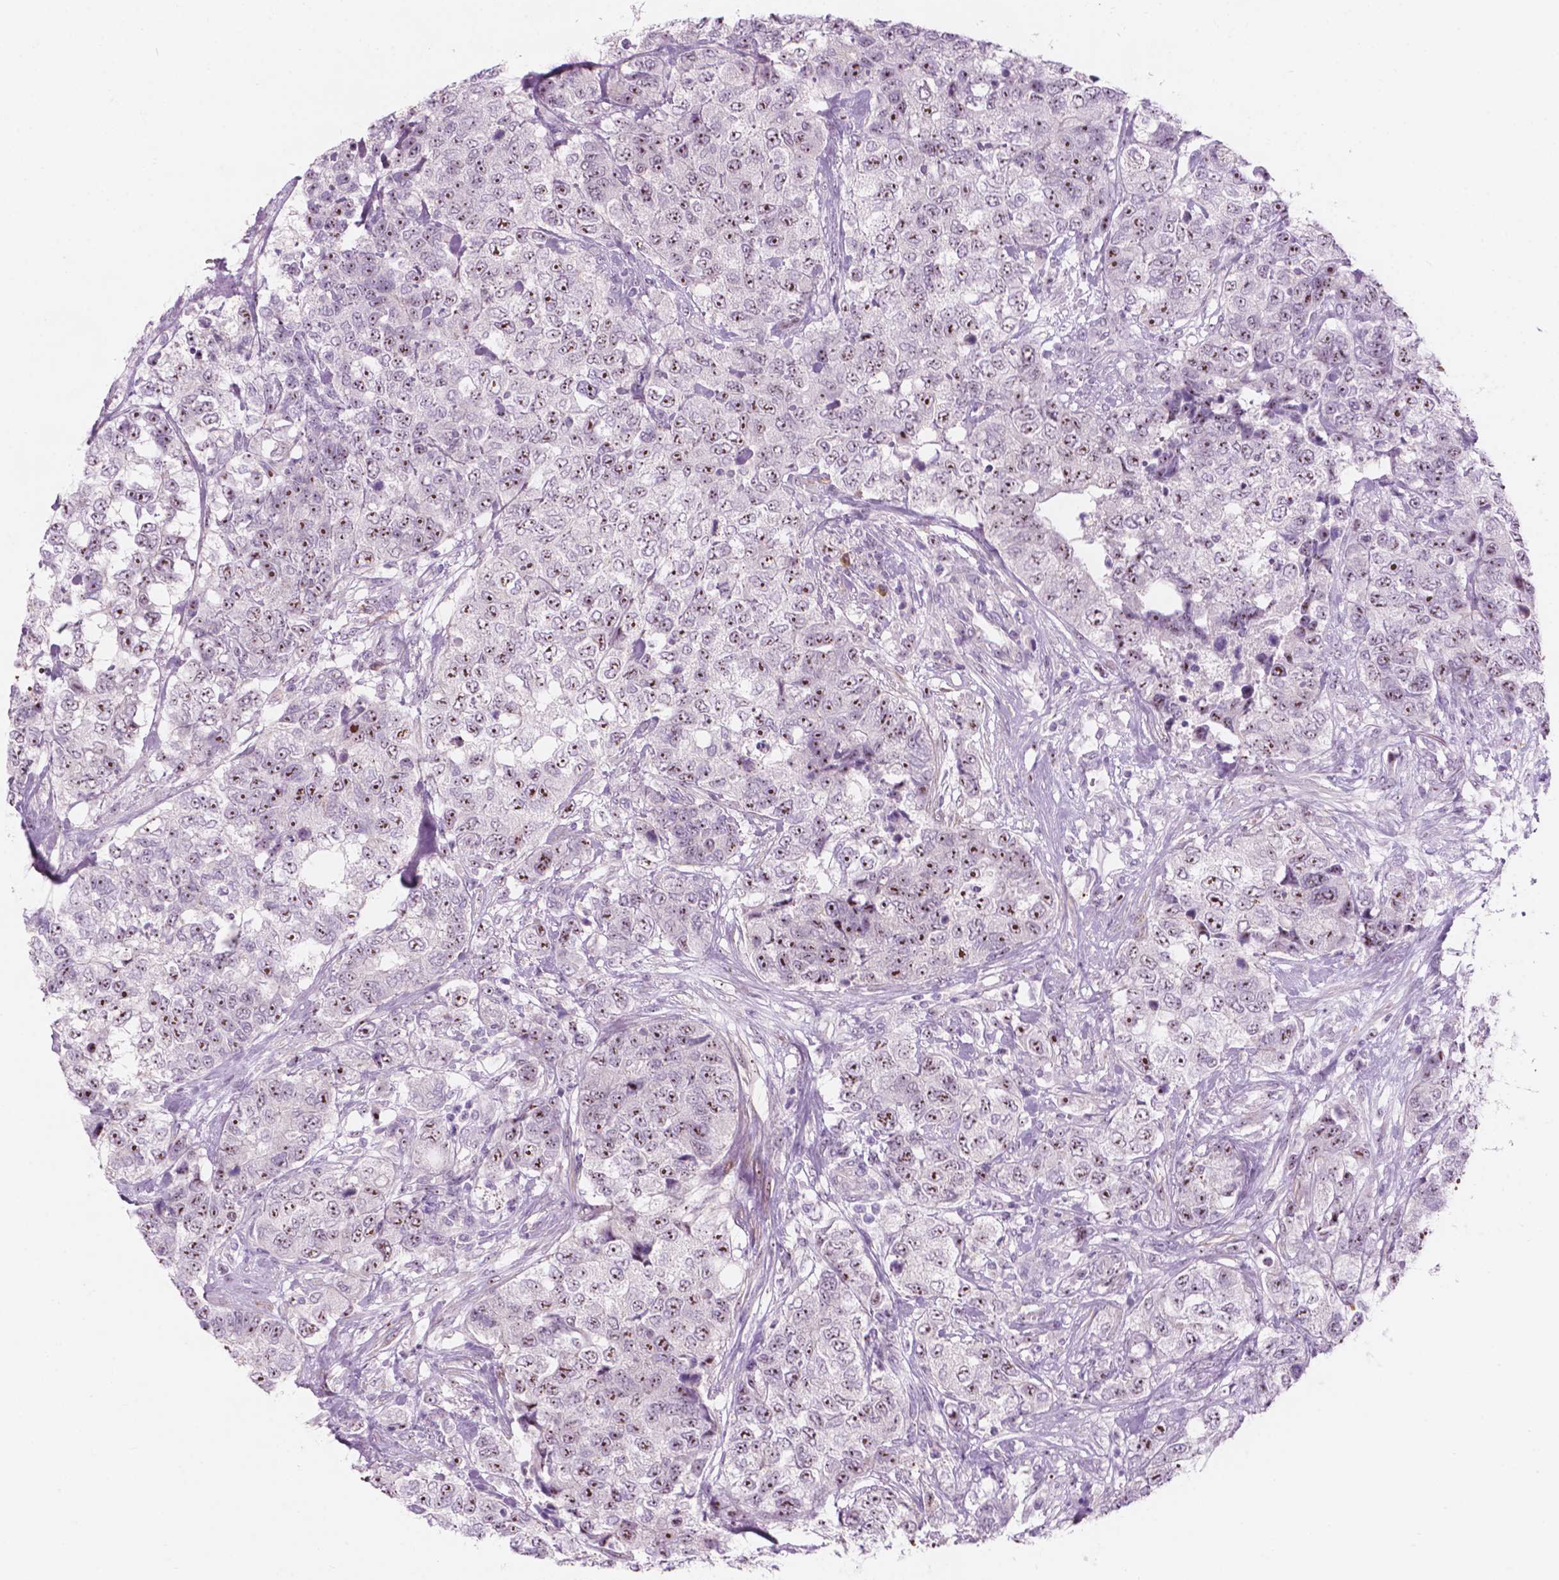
{"staining": {"intensity": "strong", "quantity": ">75%", "location": "nuclear"}, "tissue": "urothelial cancer", "cell_type": "Tumor cells", "image_type": "cancer", "snomed": [{"axis": "morphology", "description": "Urothelial carcinoma, High grade"}, {"axis": "topography", "description": "Urinary bladder"}], "caption": "Human urothelial cancer stained for a protein (brown) exhibits strong nuclear positive staining in approximately >75% of tumor cells.", "gene": "ZNF853", "patient": {"sex": "female", "age": 78}}